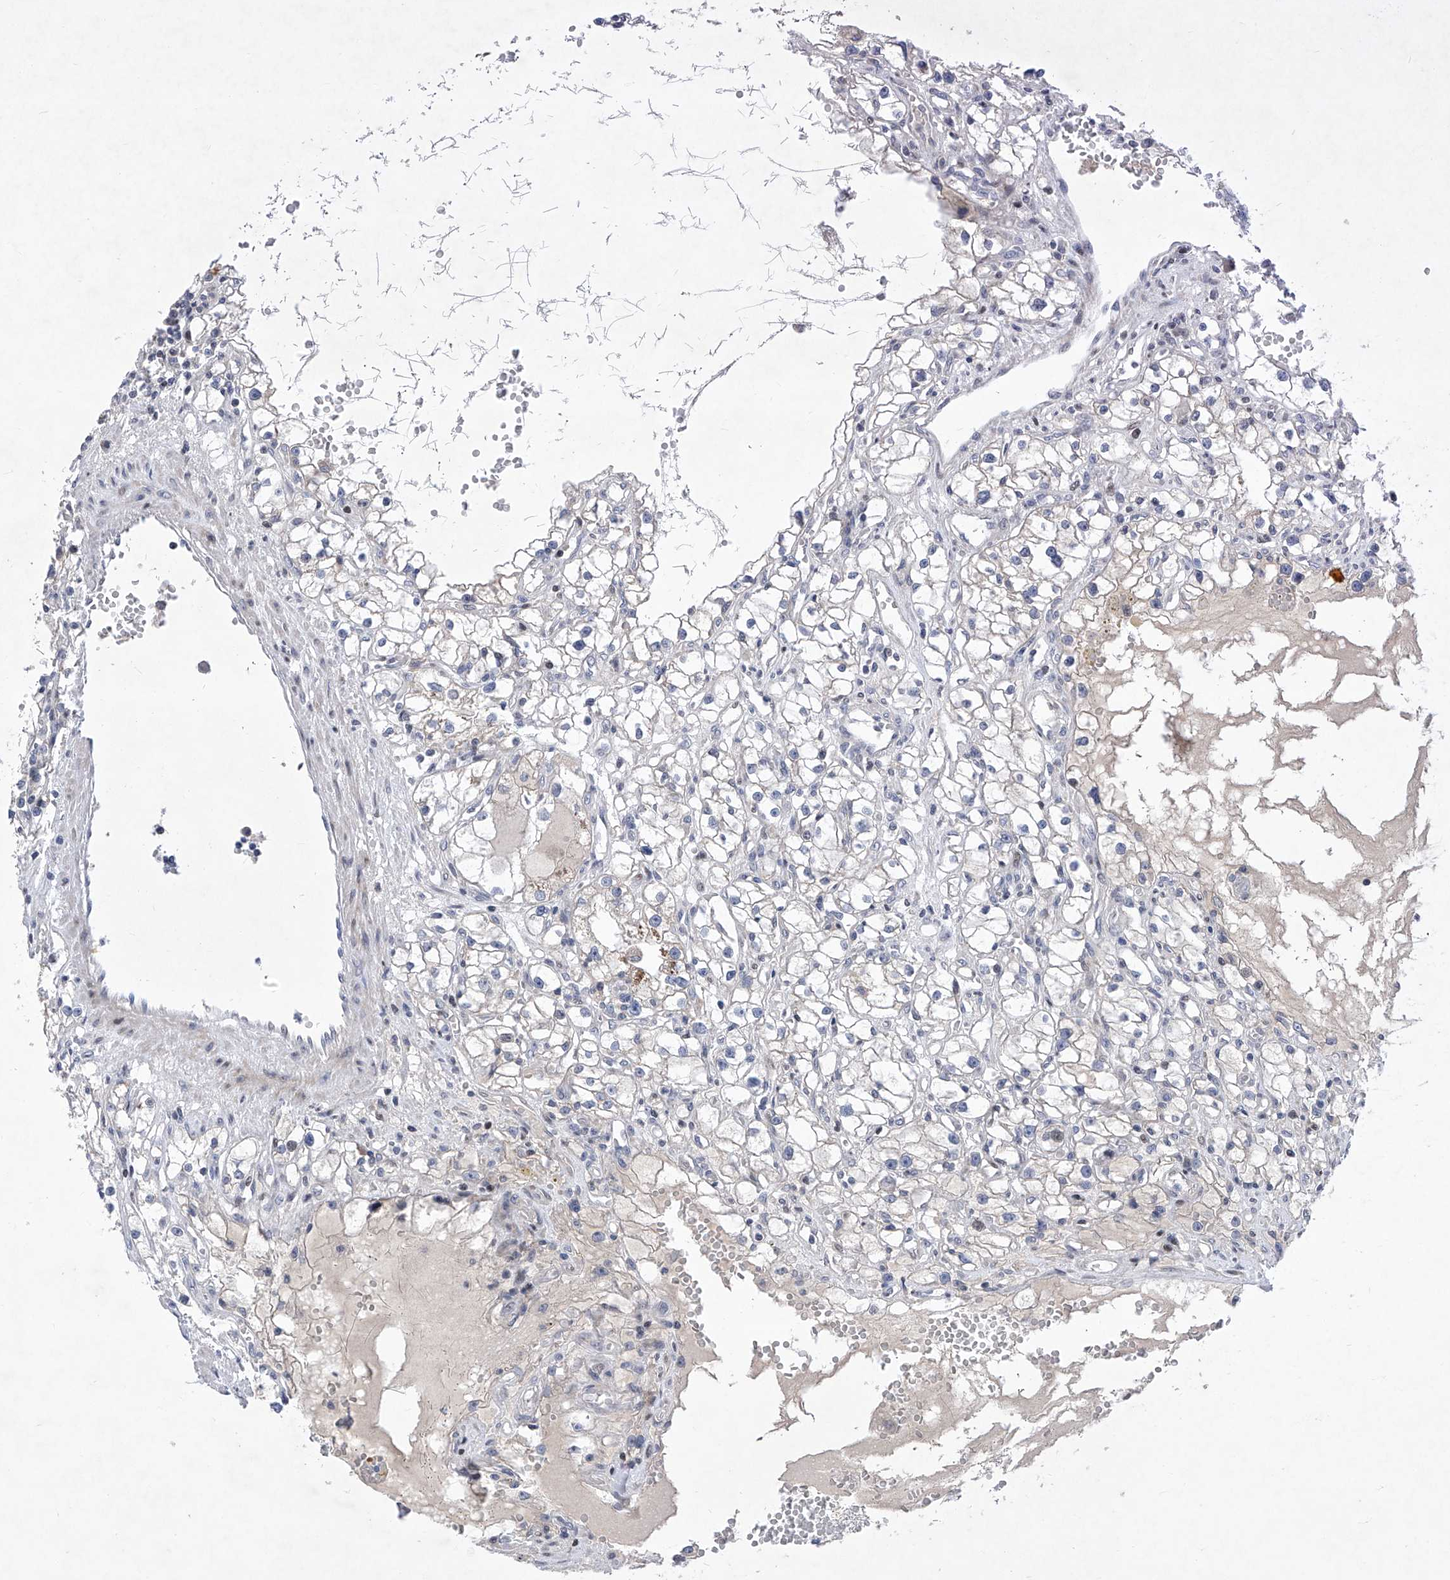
{"staining": {"intensity": "negative", "quantity": "none", "location": "none"}, "tissue": "renal cancer", "cell_type": "Tumor cells", "image_type": "cancer", "snomed": [{"axis": "morphology", "description": "Adenocarcinoma, NOS"}, {"axis": "topography", "description": "Kidney"}], "caption": "IHC histopathology image of neoplastic tissue: human adenocarcinoma (renal) stained with DAB (3,3'-diaminobenzidine) shows no significant protein expression in tumor cells.", "gene": "NUFIP1", "patient": {"sex": "male", "age": 56}}